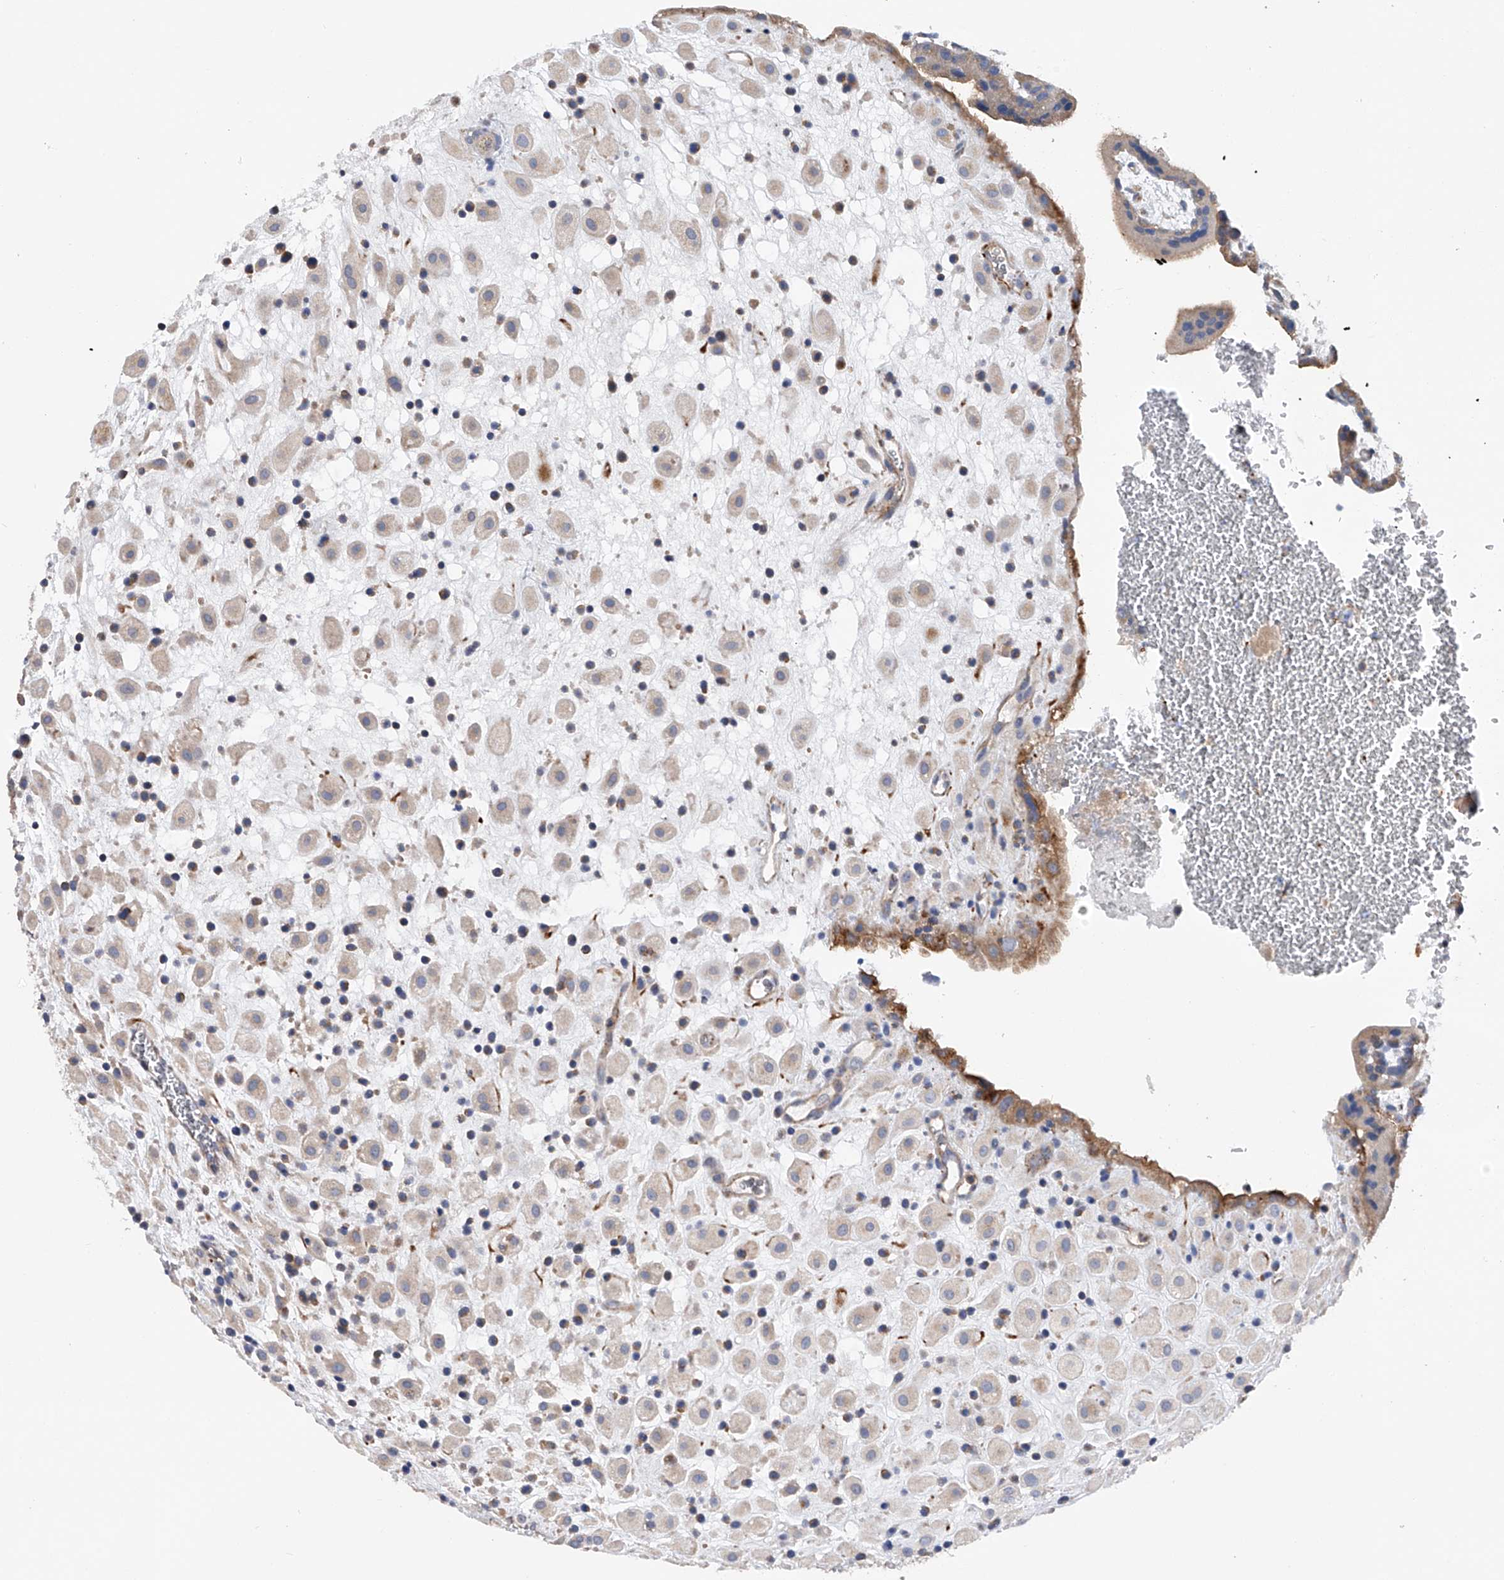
{"staining": {"intensity": "negative", "quantity": "none", "location": "none"}, "tissue": "placenta", "cell_type": "Decidual cells", "image_type": "normal", "snomed": [{"axis": "morphology", "description": "Normal tissue, NOS"}, {"axis": "topography", "description": "Placenta"}], "caption": "DAB immunohistochemical staining of benign placenta displays no significant positivity in decidual cells. Nuclei are stained in blue.", "gene": "MLYCD", "patient": {"sex": "female", "age": 35}}